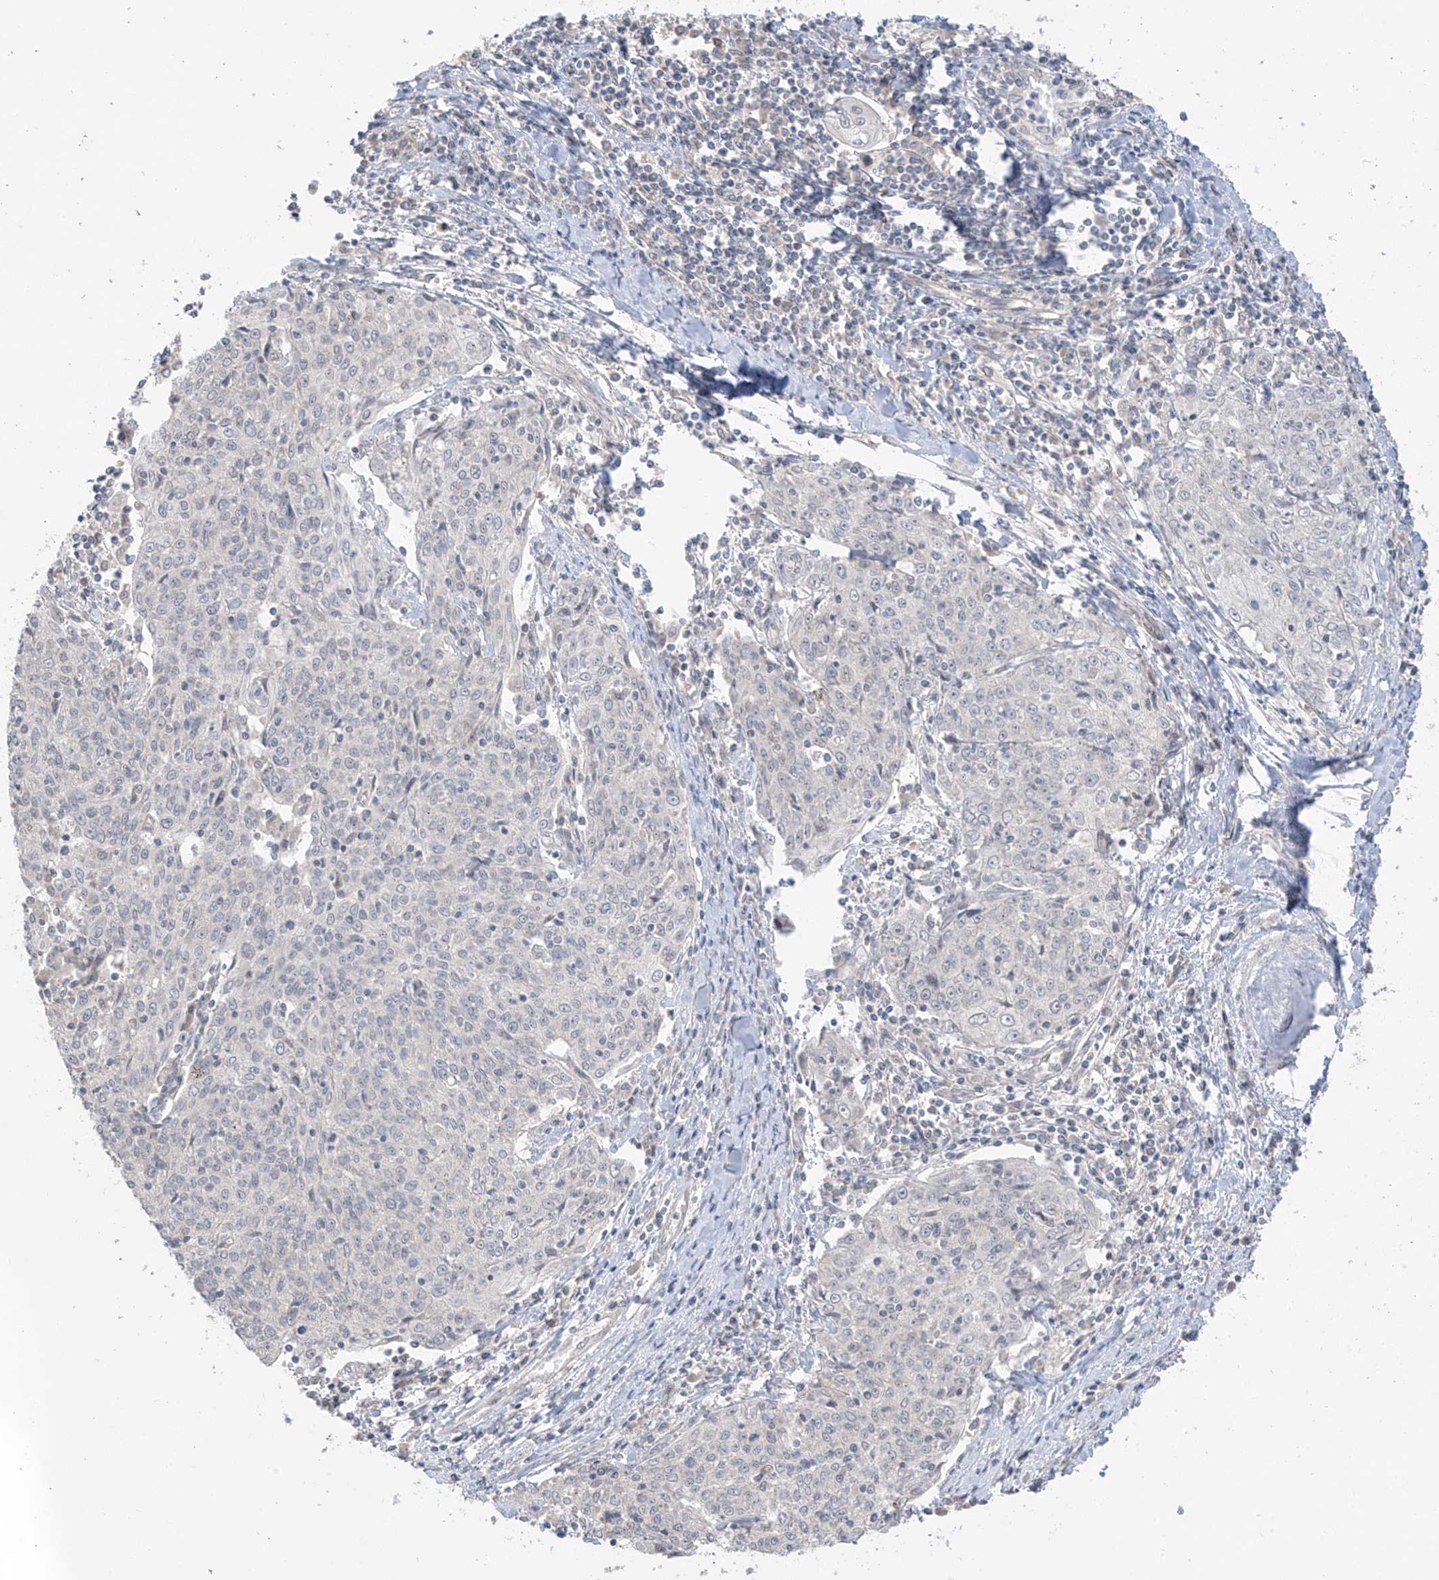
{"staining": {"intensity": "negative", "quantity": "none", "location": "none"}, "tissue": "cervical cancer", "cell_type": "Tumor cells", "image_type": "cancer", "snomed": [{"axis": "morphology", "description": "Squamous cell carcinoma, NOS"}, {"axis": "topography", "description": "Cervix"}], "caption": "Immunohistochemistry (IHC) of cervical cancer (squamous cell carcinoma) displays no staining in tumor cells.", "gene": "ANGEL2", "patient": {"sex": "female", "age": 48}}